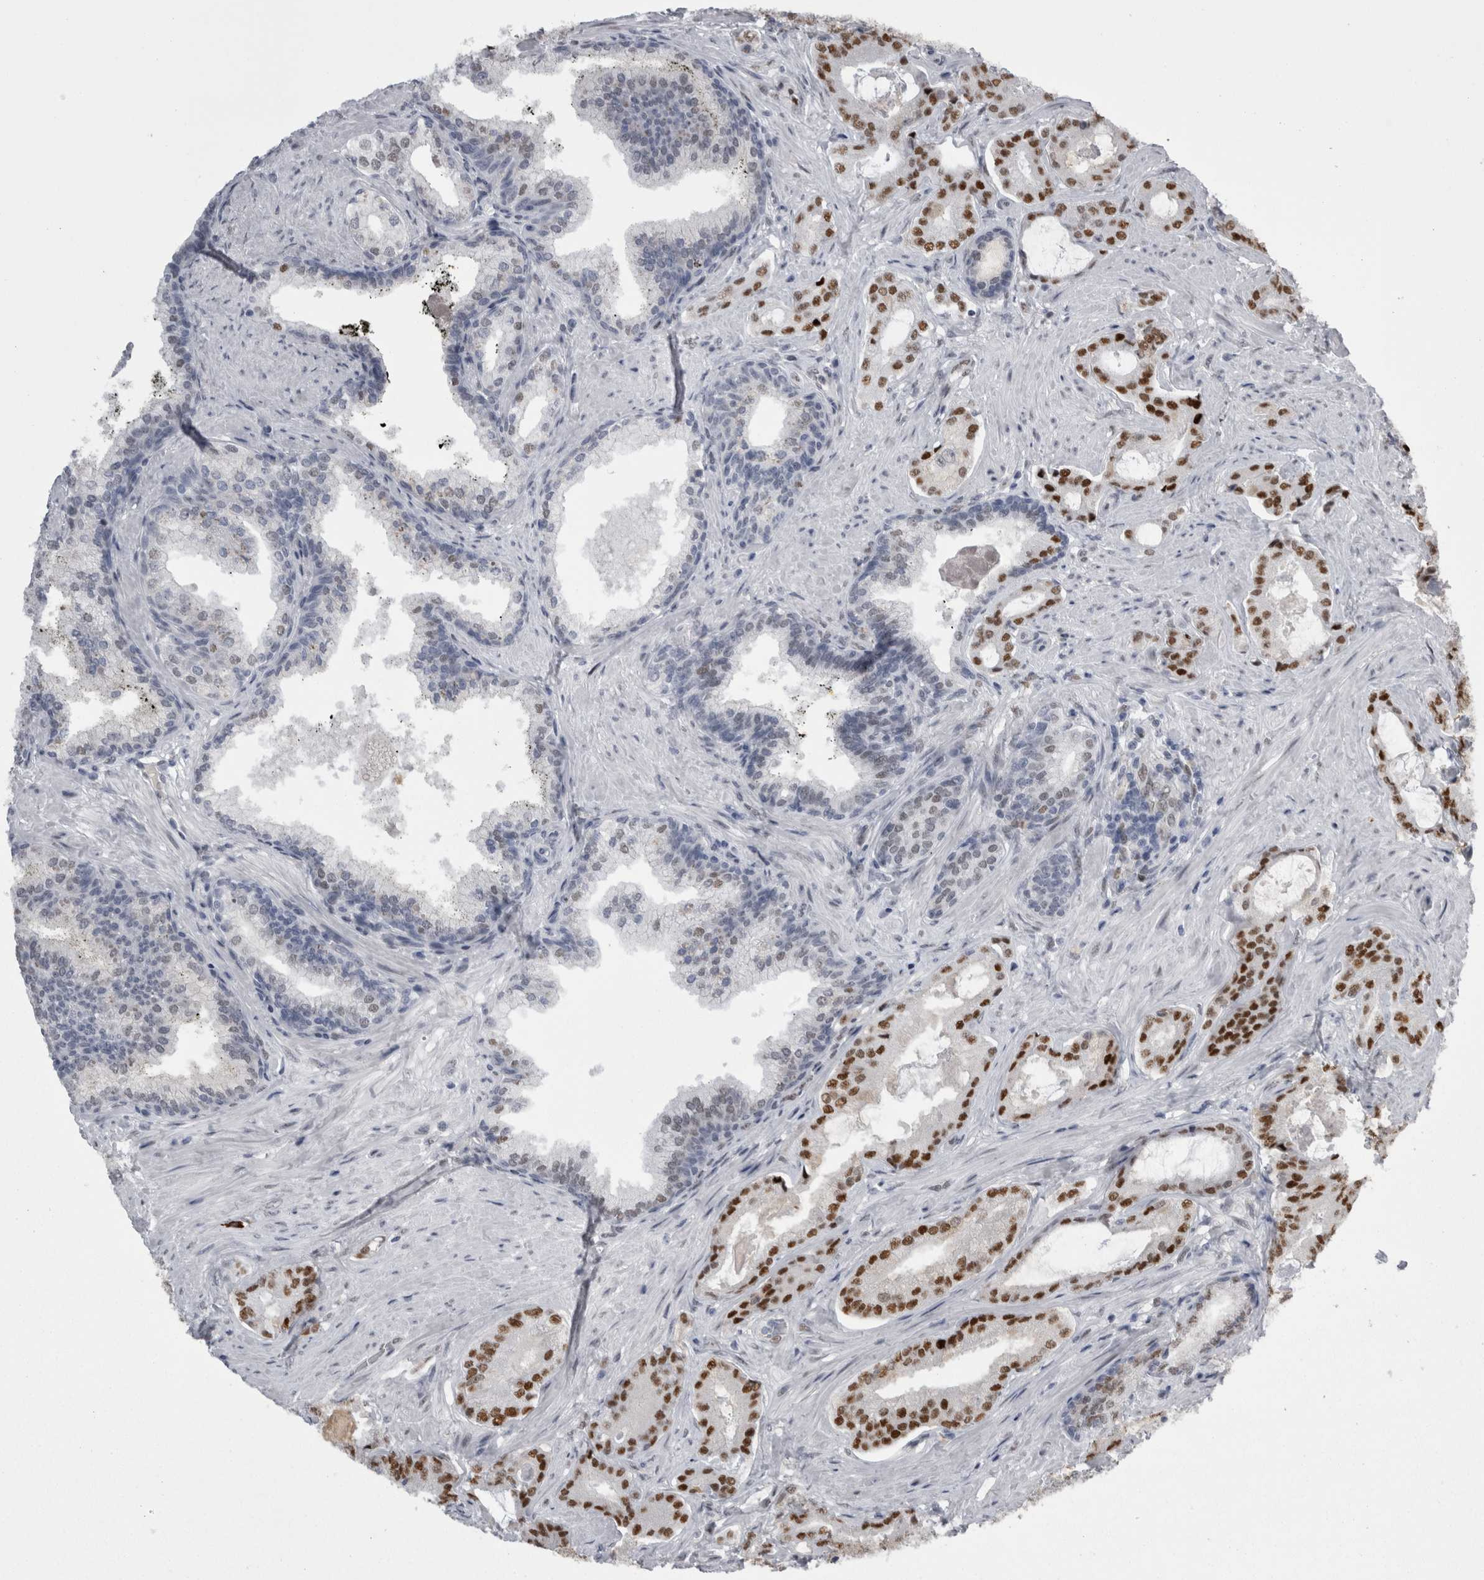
{"staining": {"intensity": "strong", "quantity": ">75%", "location": "nuclear"}, "tissue": "prostate cancer", "cell_type": "Tumor cells", "image_type": "cancer", "snomed": [{"axis": "morphology", "description": "Adenocarcinoma, Low grade"}, {"axis": "topography", "description": "Prostate"}], "caption": "DAB (3,3'-diaminobenzidine) immunohistochemical staining of human low-grade adenocarcinoma (prostate) exhibits strong nuclear protein positivity in approximately >75% of tumor cells.", "gene": "C1orf54", "patient": {"sex": "male", "age": 71}}